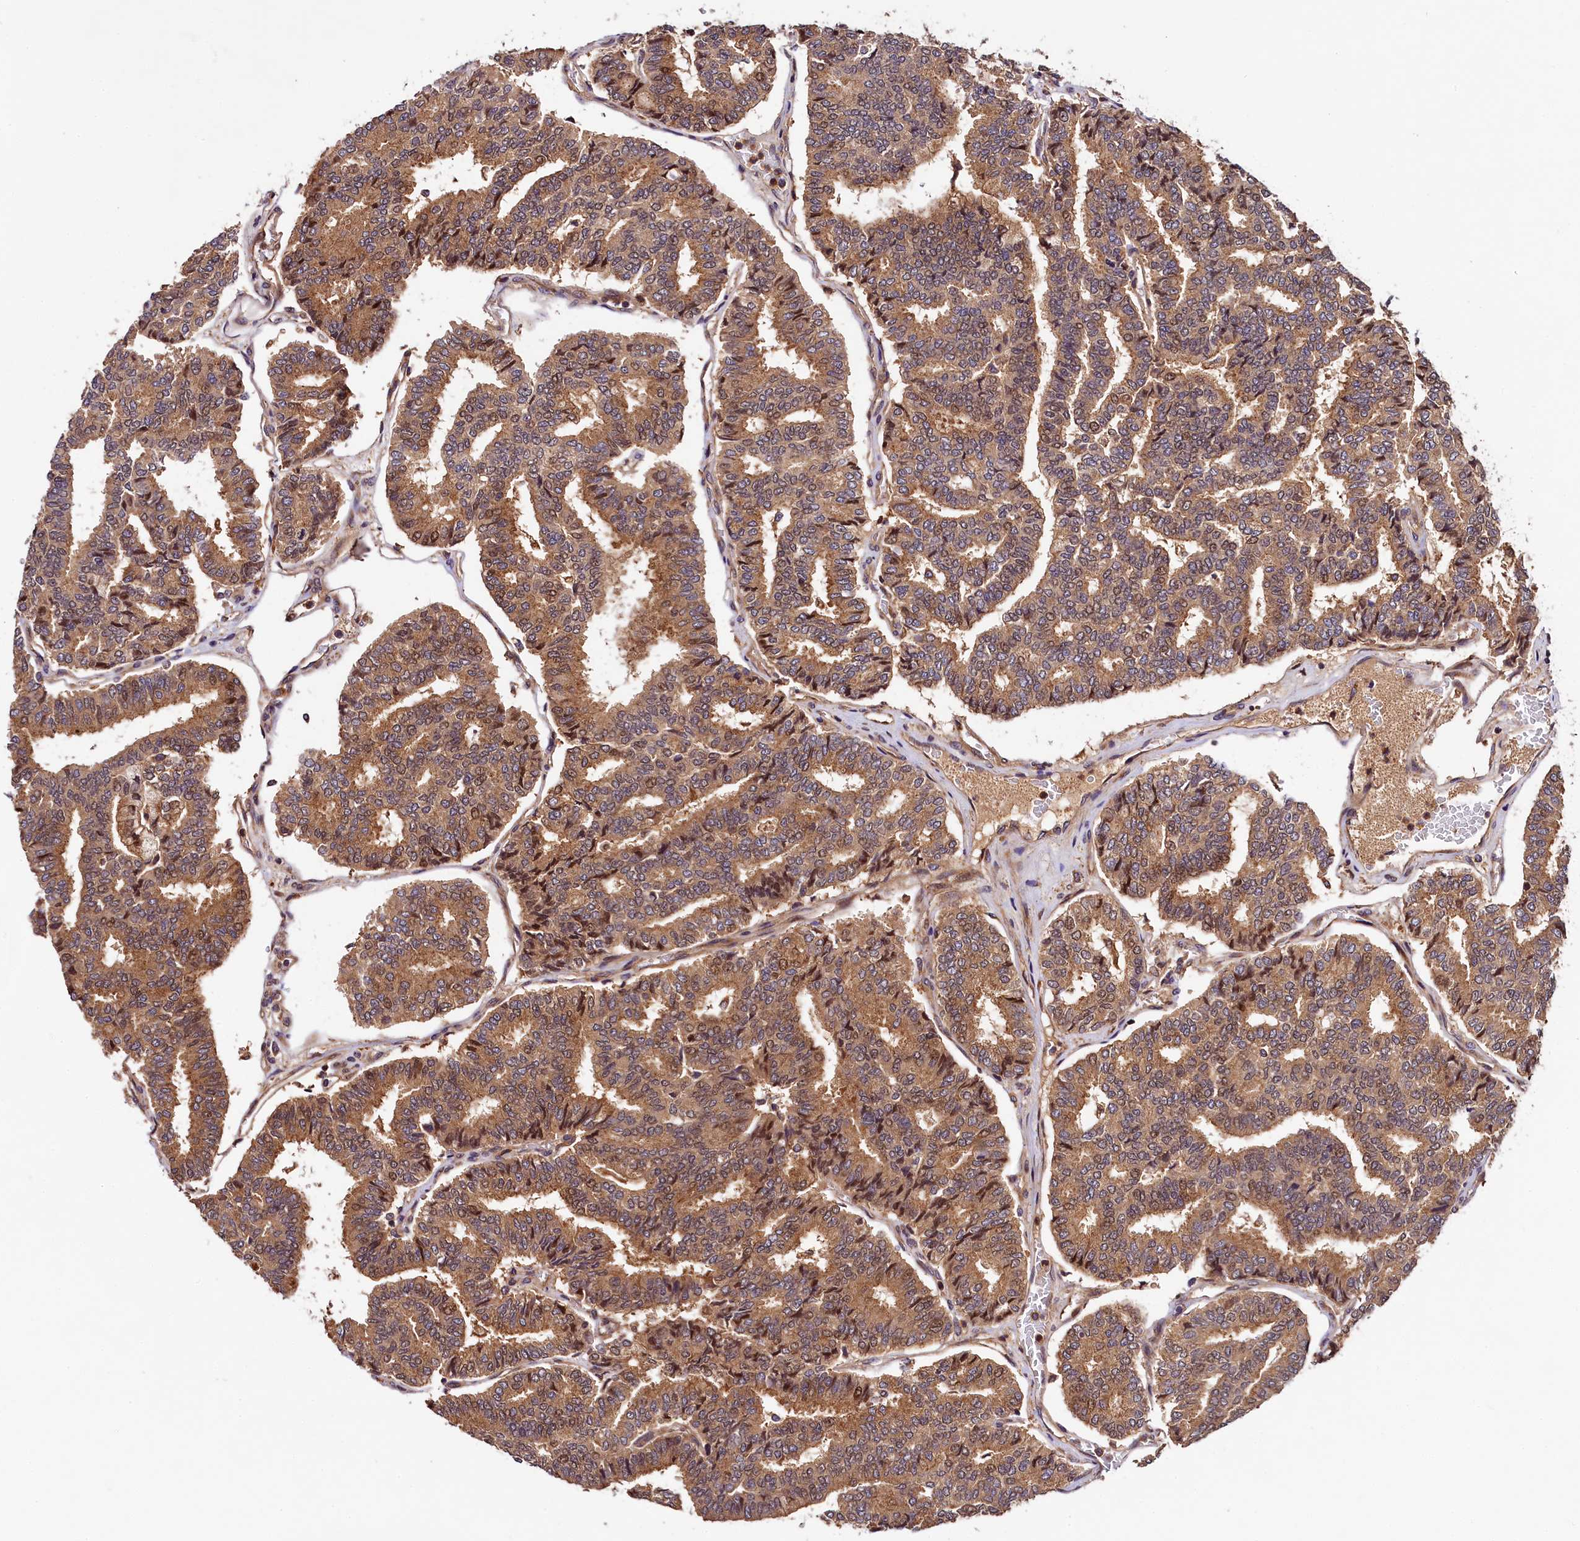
{"staining": {"intensity": "moderate", "quantity": ">75%", "location": "cytoplasmic/membranous,nuclear"}, "tissue": "thyroid cancer", "cell_type": "Tumor cells", "image_type": "cancer", "snomed": [{"axis": "morphology", "description": "Papillary adenocarcinoma, NOS"}, {"axis": "topography", "description": "Thyroid gland"}], "caption": "A histopathology image of thyroid cancer stained for a protein exhibits moderate cytoplasmic/membranous and nuclear brown staining in tumor cells.", "gene": "VPS35", "patient": {"sex": "female", "age": 35}}